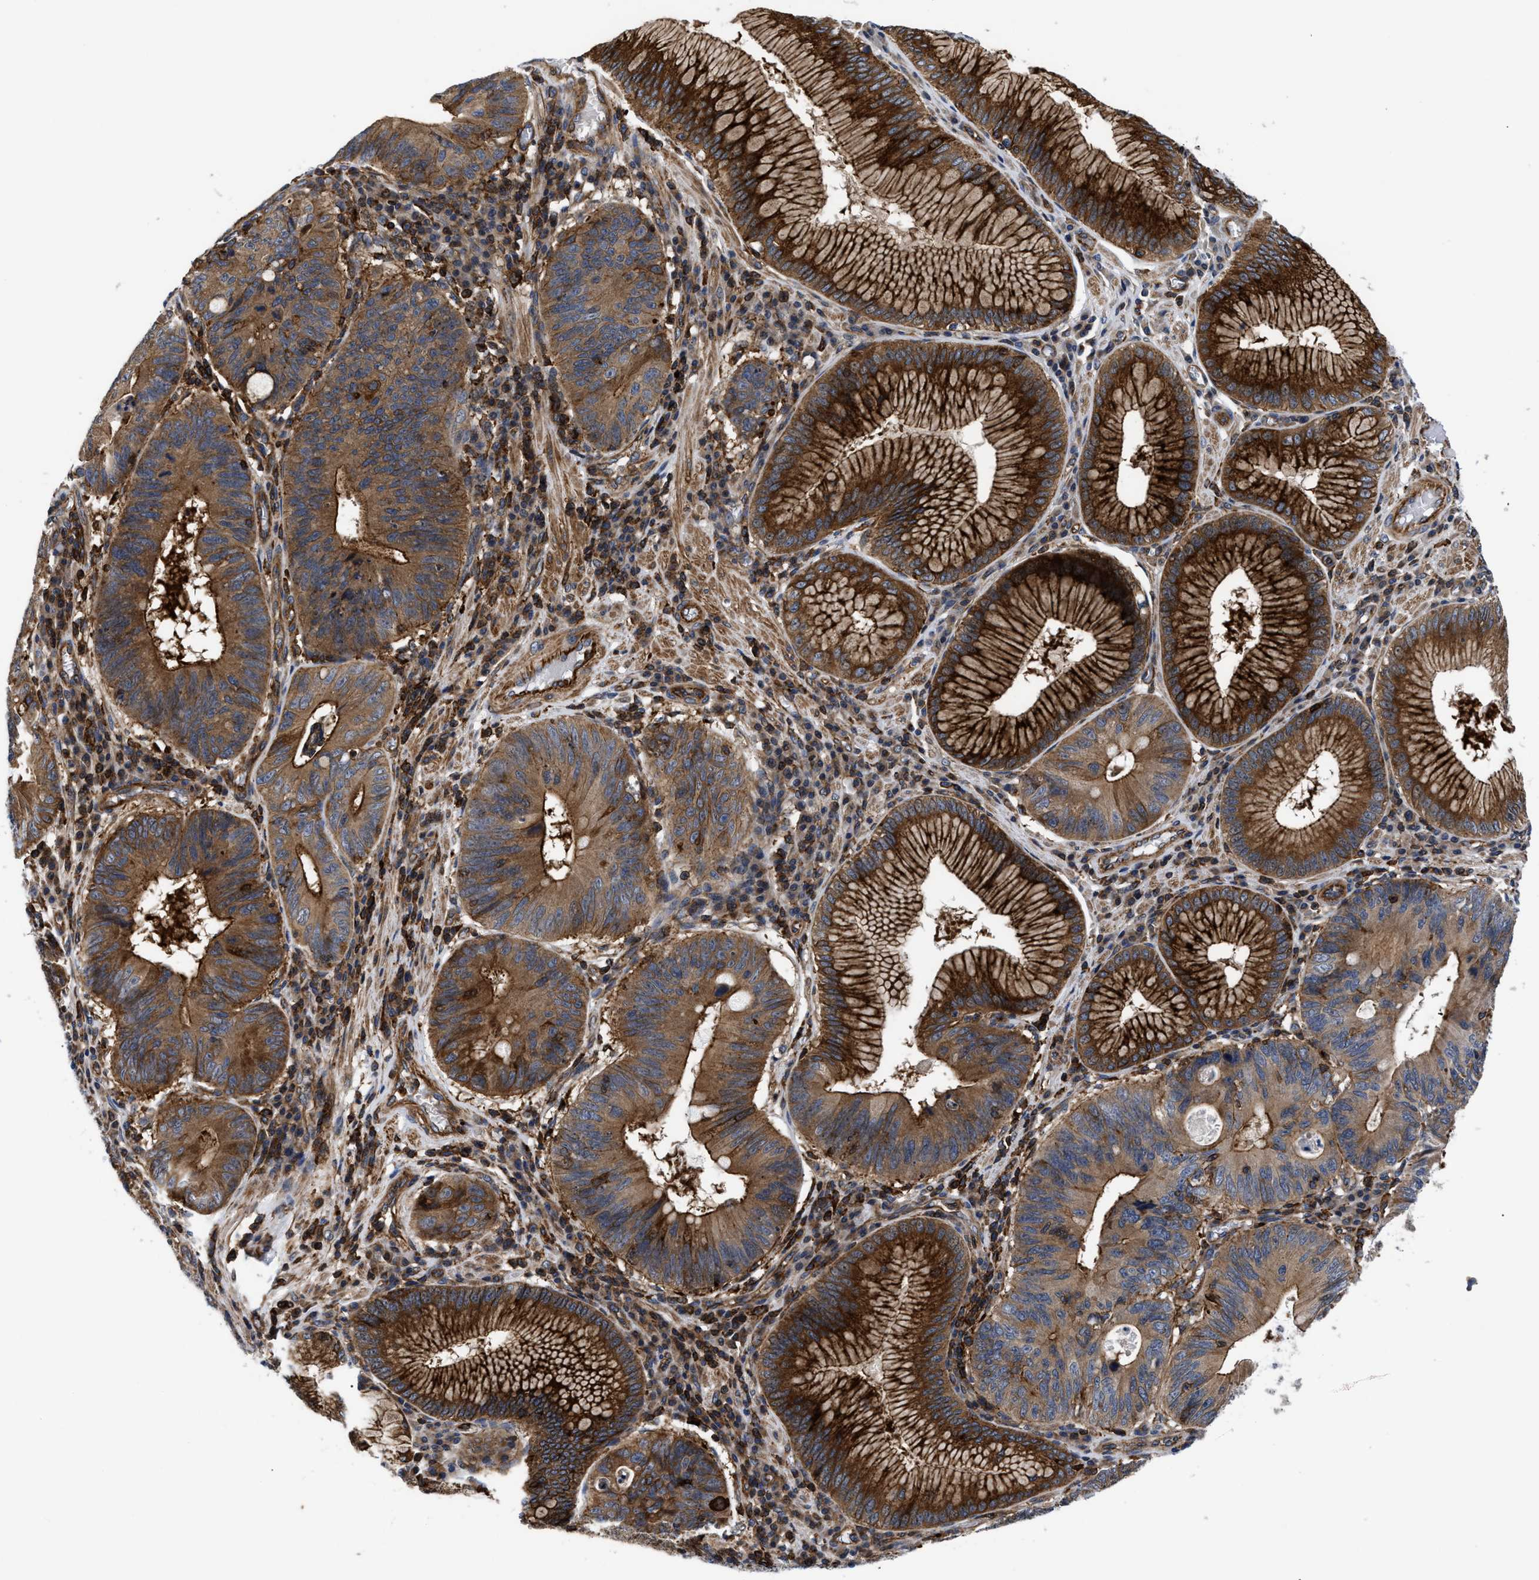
{"staining": {"intensity": "strong", "quantity": ">75%", "location": "cytoplasmic/membranous"}, "tissue": "stomach cancer", "cell_type": "Tumor cells", "image_type": "cancer", "snomed": [{"axis": "morphology", "description": "Adenocarcinoma, NOS"}, {"axis": "topography", "description": "Stomach"}], "caption": "Brown immunohistochemical staining in human stomach cancer displays strong cytoplasmic/membranous expression in about >75% of tumor cells.", "gene": "SPAST", "patient": {"sex": "male", "age": 59}}